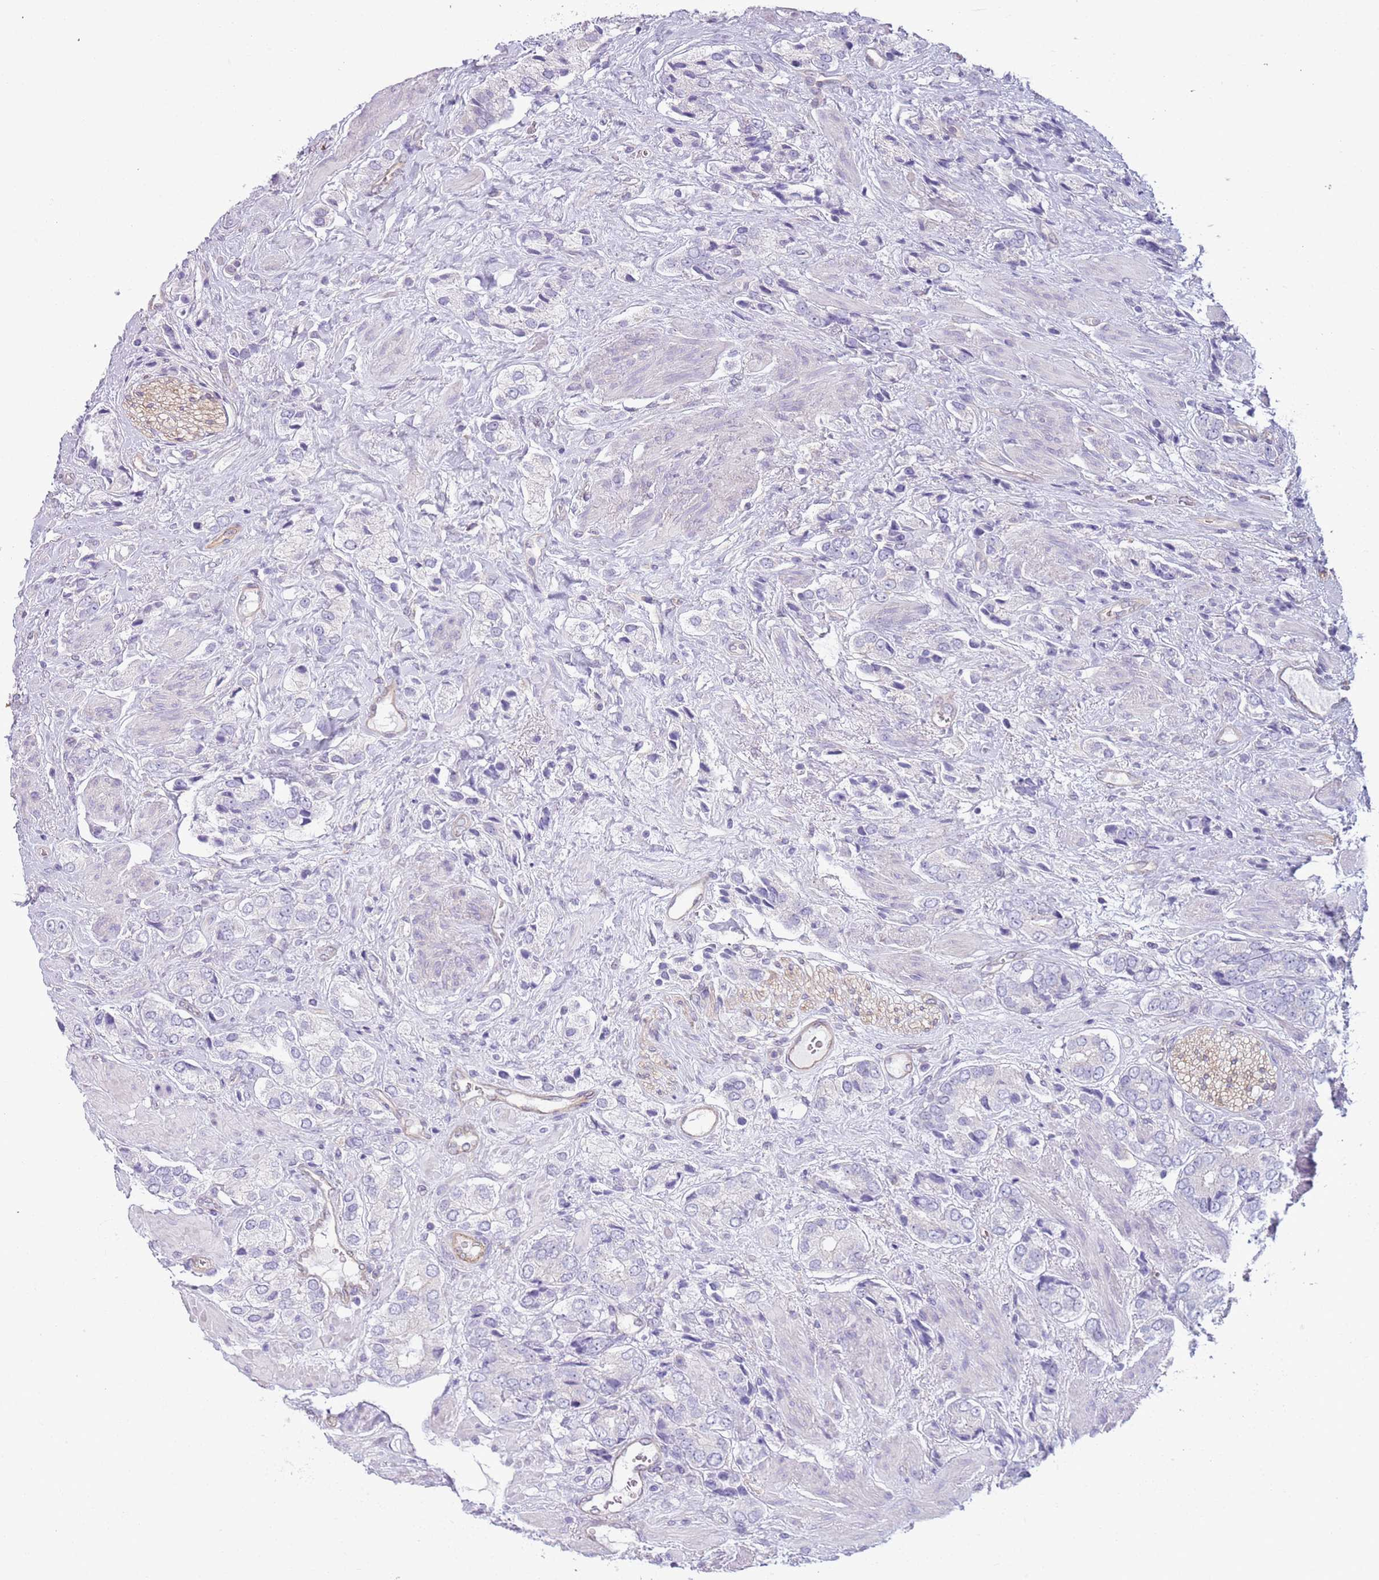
{"staining": {"intensity": "negative", "quantity": "none", "location": "none"}, "tissue": "prostate cancer", "cell_type": "Tumor cells", "image_type": "cancer", "snomed": [{"axis": "morphology", "description": "Adenocarcinoma, High grade"}, {"axis": "topography", "description": "Prostate and seminal vesicle, NOS"}], "caption": "Prostate cancer was stained to show a protein in brown. There is no significant expression in tumor cells.", "gene": "RBP3", "patient": {"sex": "male", "age": 64}}